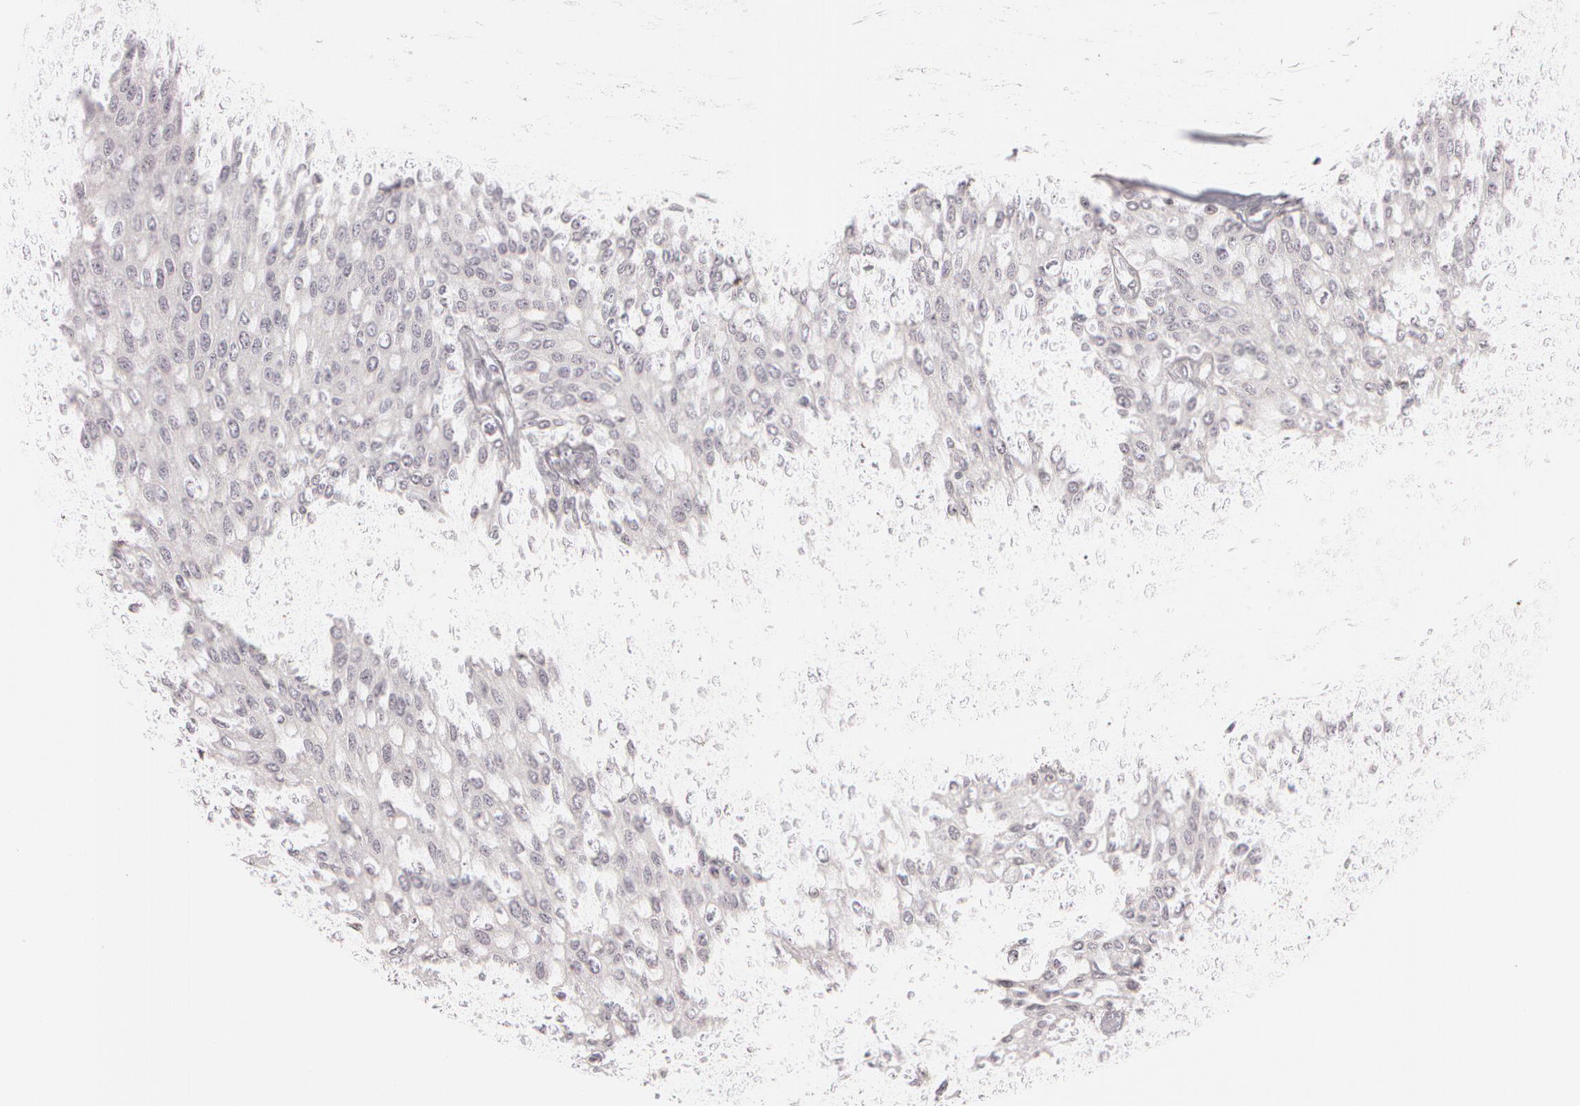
{"staining": {"intensity": "negative", "quantity": "none", "location": "none"}, "tissue": "urothelial cancer", "cell_type": "Tumor cells", "image_type": "cancer", "snomed": [{"axis": "morphology", "description": "Urothelial carcinoma, Low grade"}, {"axis": "topography", "description": "Urinary bladder"}], "caption": "This is an IHC photomicrograph of urothelial cancer. There is no positivity in tumor cells.", "gene": "FBL", "patient": {"sex": "female", "age": 73}}